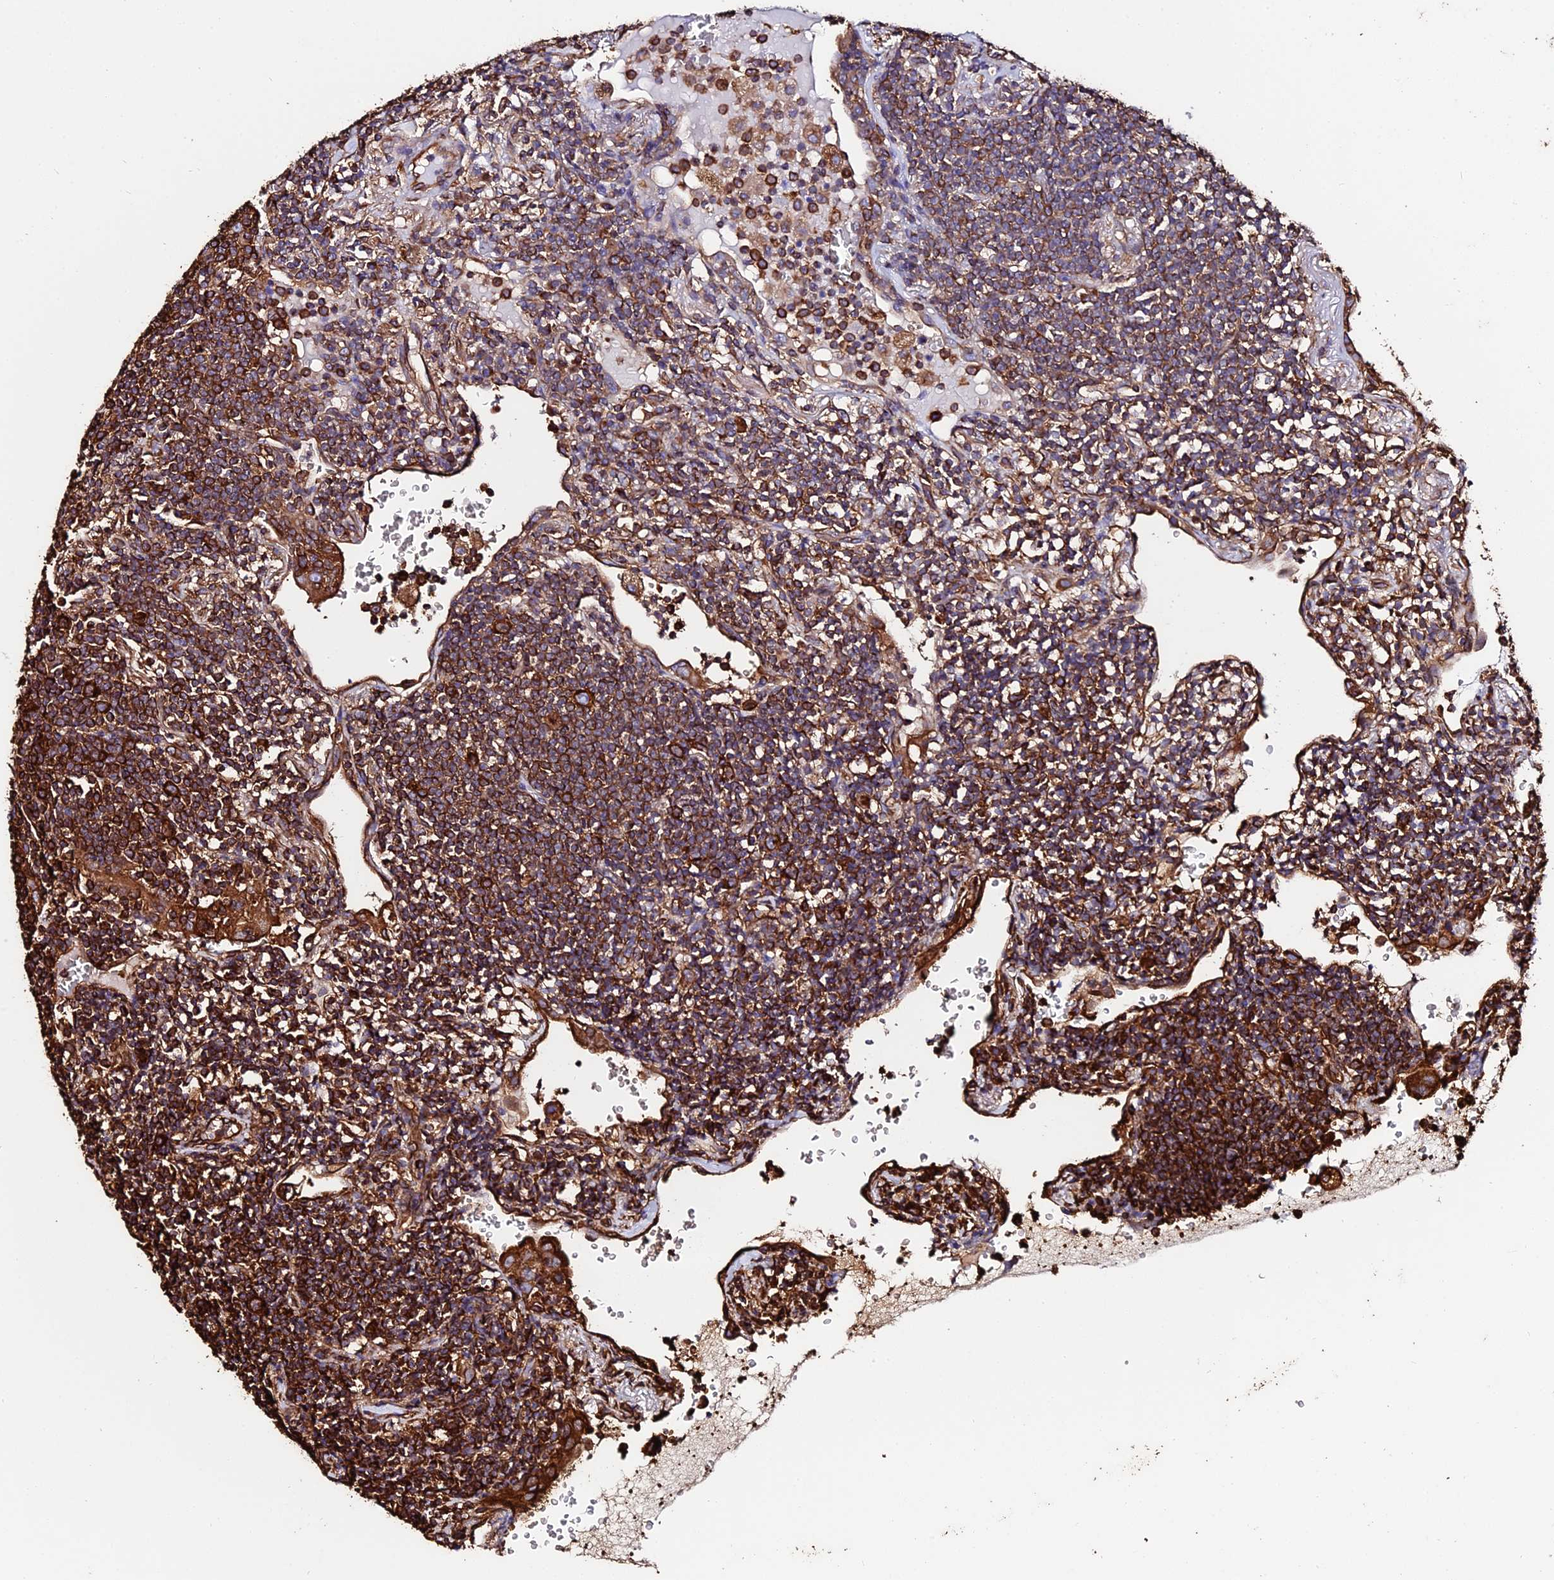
{"staining": {"intensity": "strong", "quantity": ">75%", "location": "cytoplasmic/membranous"}, "tissue": "lymphoma", "cell_type": "Tumor cells", "image_type": "cancer", "snomed": [{"axis": "morphology", "description": "Malignant lymphoma, non-Hodgkin's type, Low grade"}, {"axis": "topography", "description": "Lung"}], "caption": "Immunohistochemical staining of lymphoma displays high levels of strong cytoplasmic/membranous protein staining in about >75% of tumor cells. (DAB (3,3'-diaminobenzidine) IHC, brown staining for protein, blue staining for nuclei).", "gene": "TUBA3D", "patient": {"sex": "female", "age": 71}}